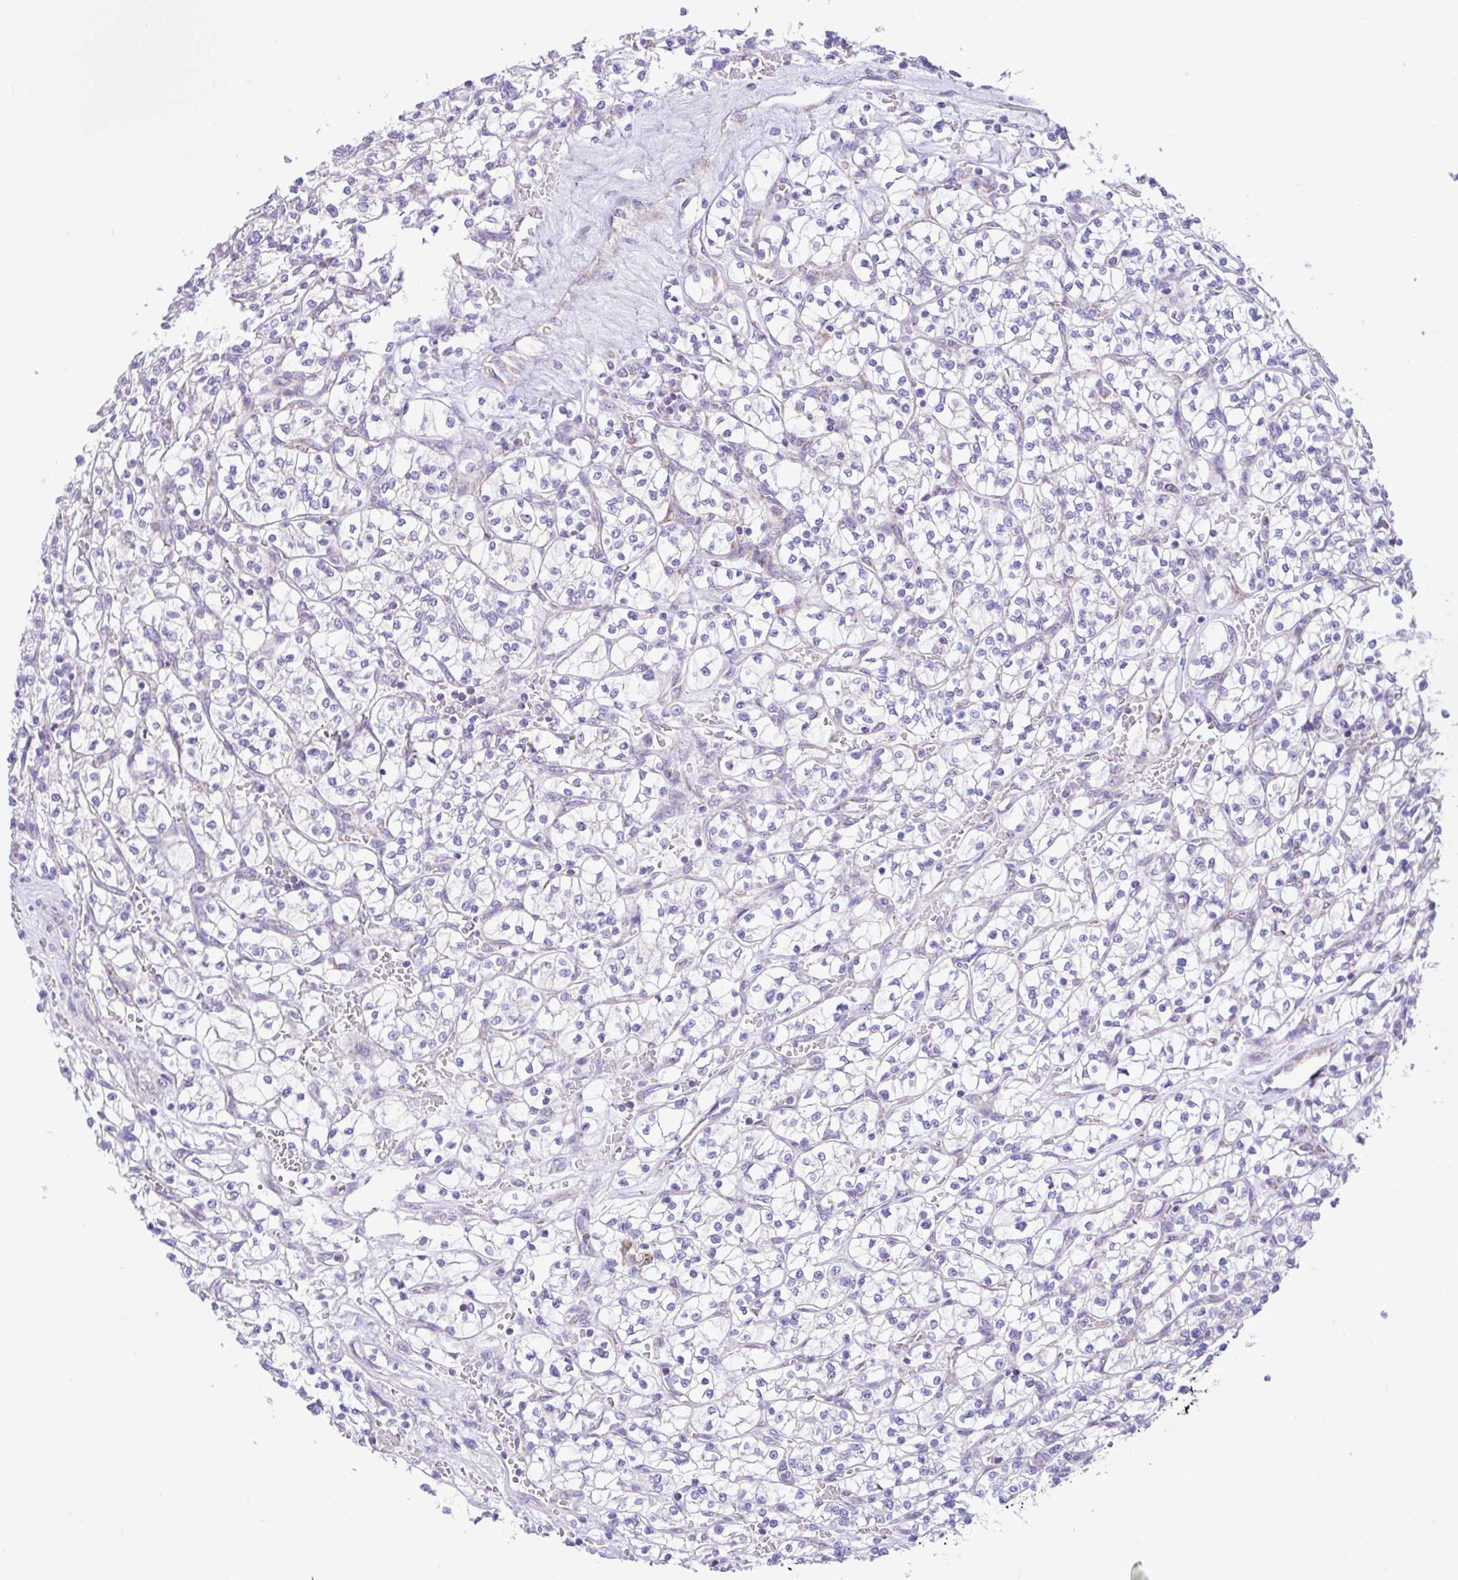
{"staining": {"intensity": "negative", "quantity": "none", "location": "none"}, "tissue": "renal cancer", "cell_type": "Tumor cells", "image_type": "cancer", "snomed": [{"axis": "morphology", "description": "Adenocarcinoma, NOS"}, {"axis": "topography", "description": "Kidney"}], "caption": "Immunohistochemistry (IHC) histopathology image of neoplastic tissue: renal adenocarcinoma stained with DAB (3,3'-diaminobenzidine) exhibits no significant protein expression in tumor cells.", "gene": "NDUFS2", "patient": {"sex": "female", "age": 64}}